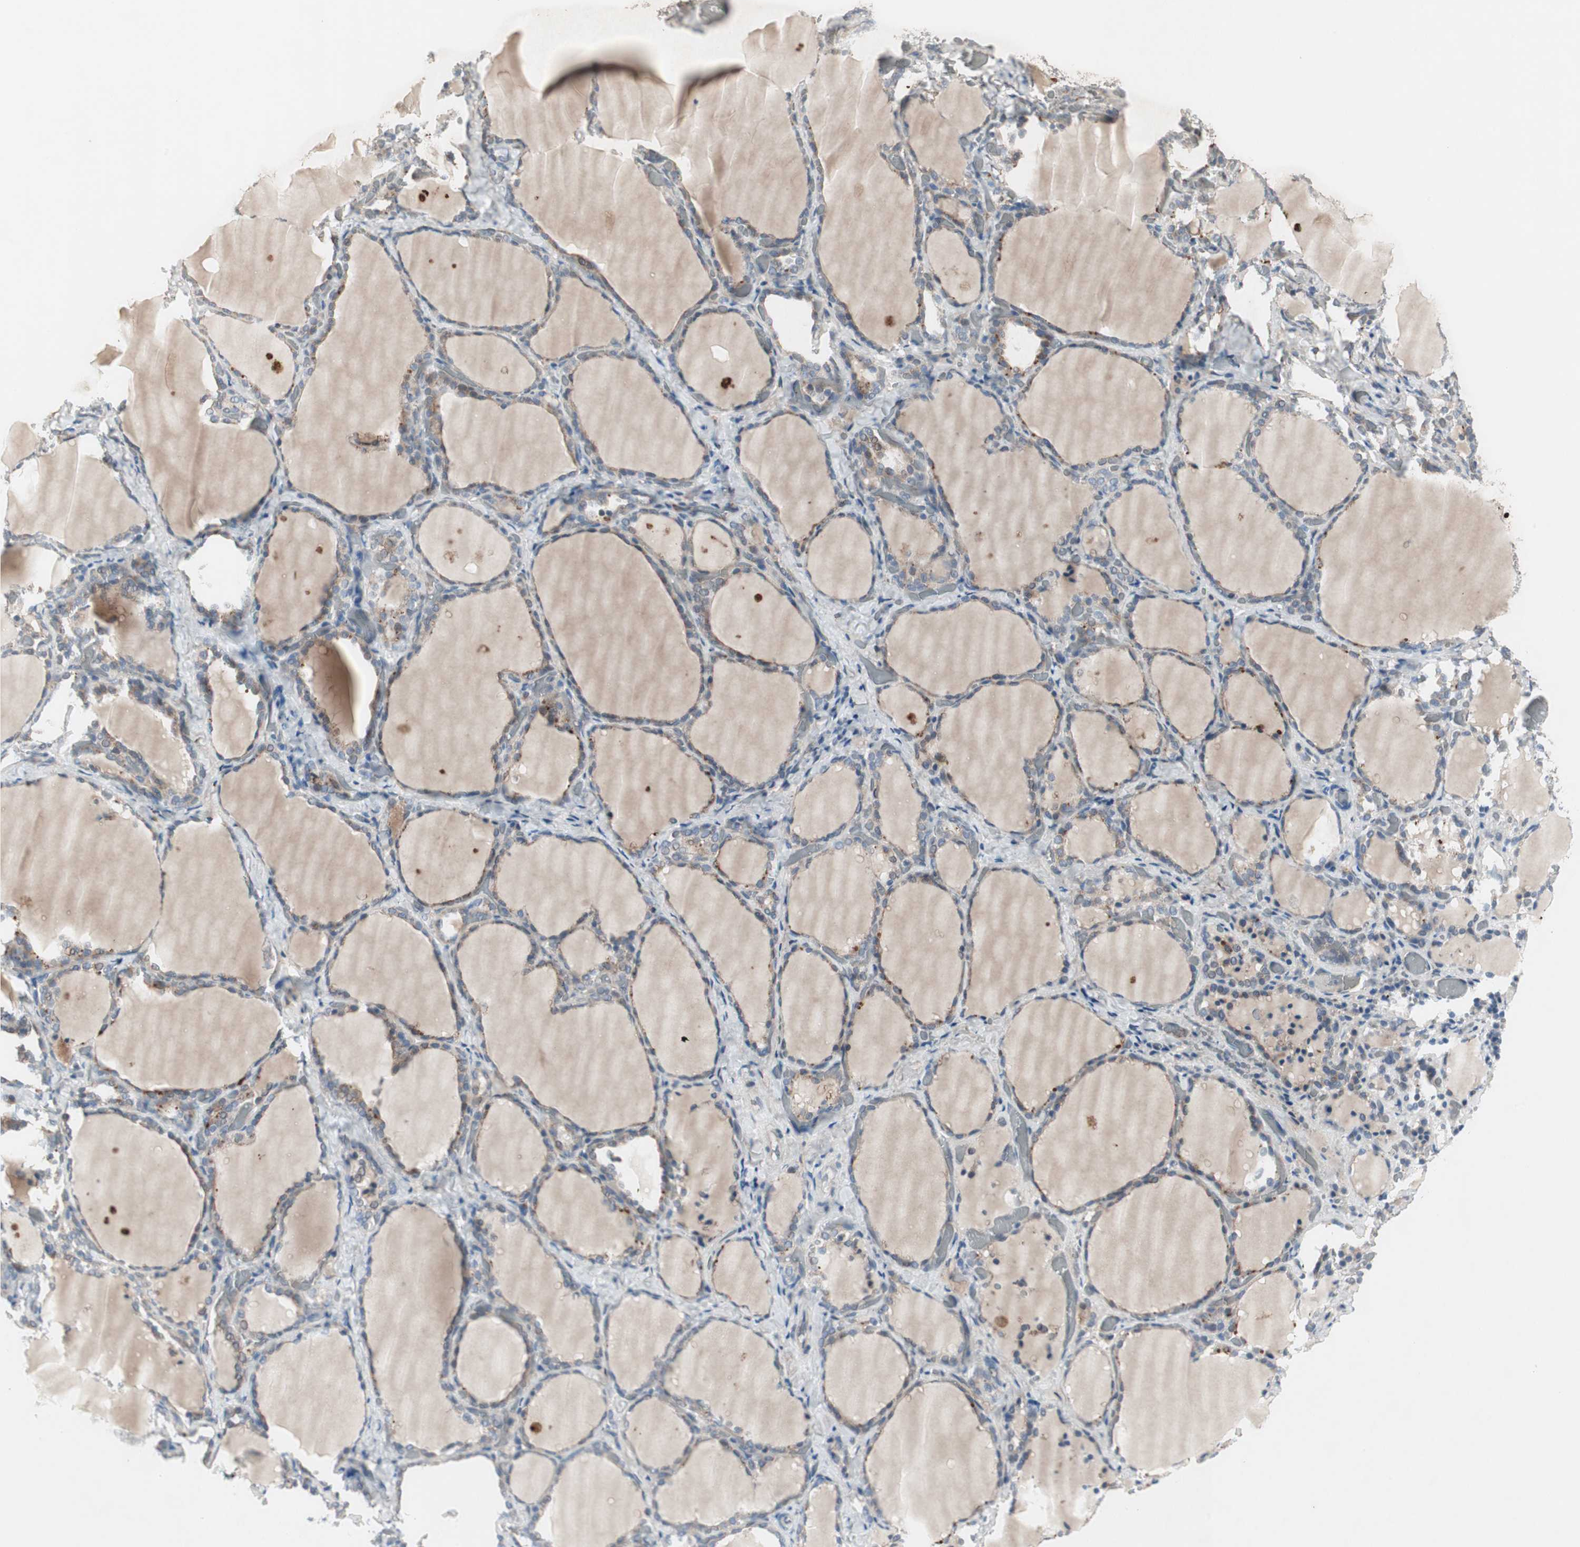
{"staining": {"intensity": "moderate", "quantity": ">75%", "location": "cytoplasmic/membranous"}, "tissue": "thyroid gland", "cell_type": "Glandular cells", "image_type": "normal", "snomed": [{"axis": "morphology", "description": "Normal tissue, NOS"}, {"axis": "morphology", "description": "Papillary adenocarcinoma, NOS"}, {"axis": "topography", "description": "Thyroid gland"}], "caption": "Moderate cytoplasmic/membranous positivity is present in approximately >75% of glandular cells in benign thyroid gland. The staining is performed using DAB (3,3'-diaminobenzidine) brown chromogen to label protein expression. The nuclei are counter-stained blue using hematoxylin.", "gene": "FGFR4", "patient": {"sex": "female", "age": 30}}